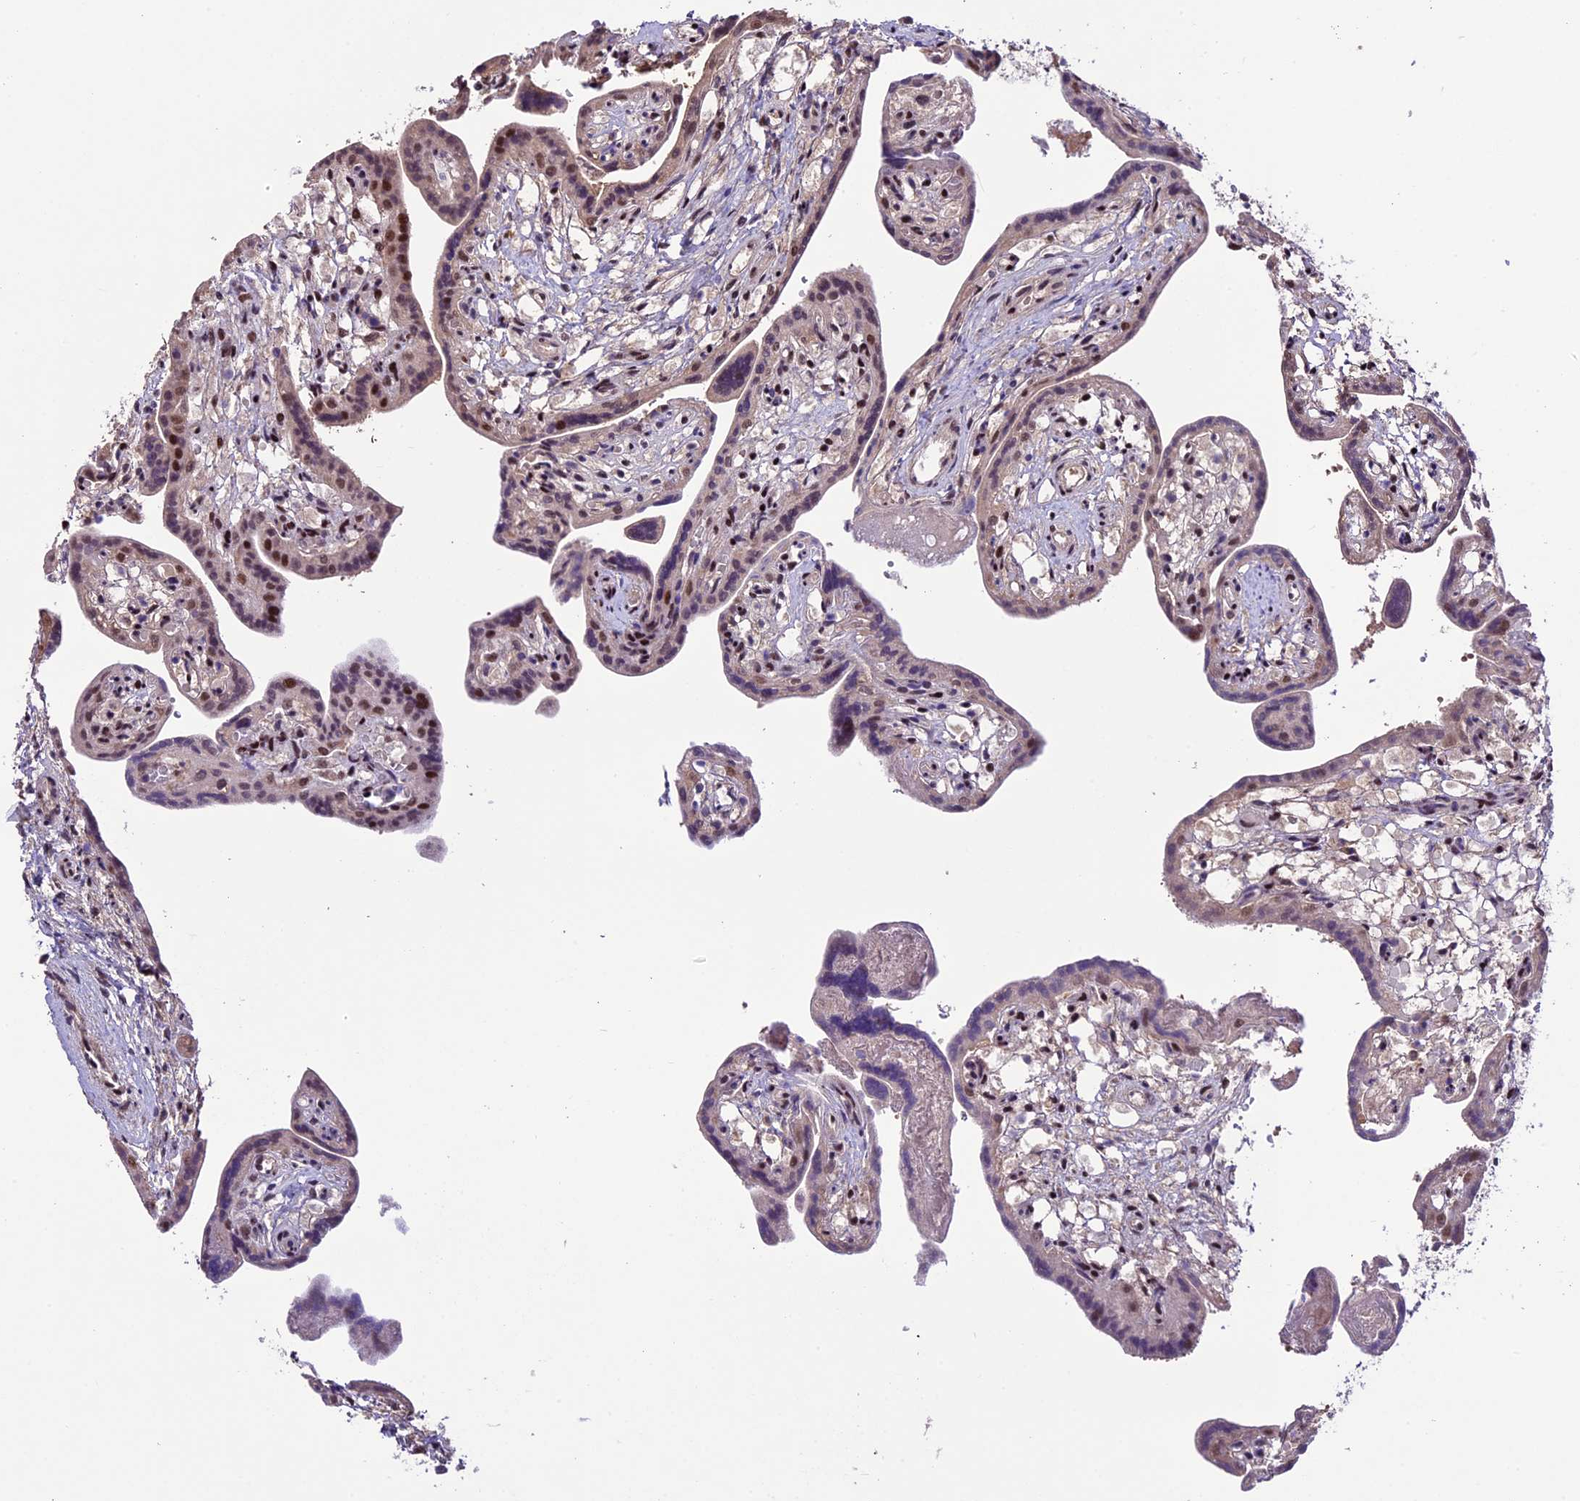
{"staining": {"intensity": "strong", "quantity": ">75%", "location": "nuclear"}, "tissue": "placenta", "cell_type": "Trophoblastic cells", "image_type": "normal", "snomed": [{"axis": "morphology", "description": "Normal tissue, NOS"}, {"axis": "topography", "description": "Placenta"}], "caption": "Strong nuclear expression is seen in about >75% of trophoblastic cells in normal placenta. The protein of interest is stained brown, and the nuclei are stained in blue (DAB IHC with brightfield microscopy, high magnification).", "gene": "TCP11L2", "patient": {"sex": "female", "age": 37}}